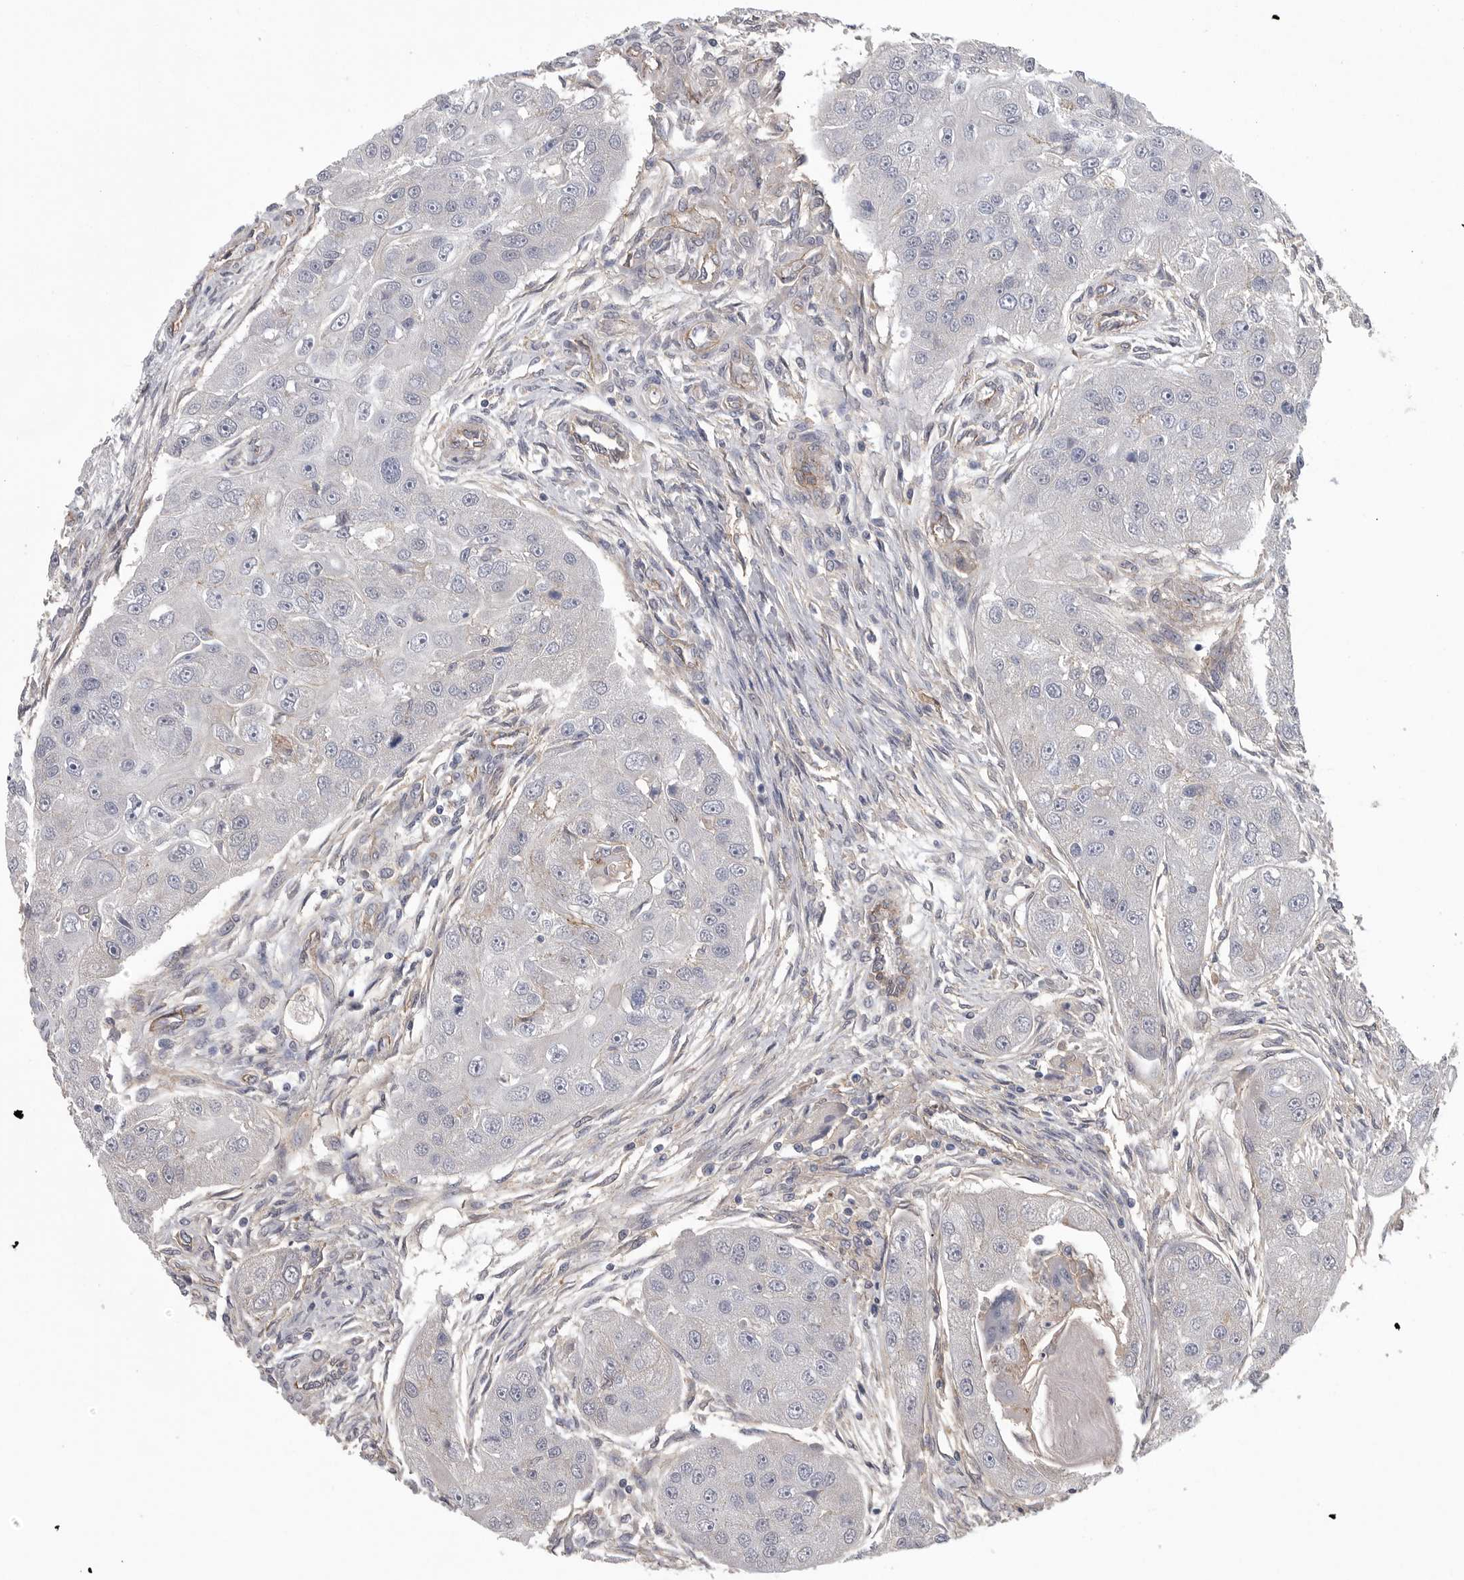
{"staining": {"intensity": "negative", "quantity": "none", "location": "none"}, "tissue": "head and neck cancer", "cell_type": "Tumor cells", "image_type": "cancer", "snomed": [{"axis": "morphology", "description": "Normal tissue, NOS"}, {"axis": "morphology", "description": "Squamous cell carcinoma, NOS"}, {"axis": "topography", "description": "Skeletal muscle"}, {"axis": "topography", "description": "Head-Neck"}], "caption": "There is no significant expression in tumor cells of head and neck cancer (squamous cell carcinoma).", "gene": "NECTIN2", "patient": {"sex": "male", "age": 51}}